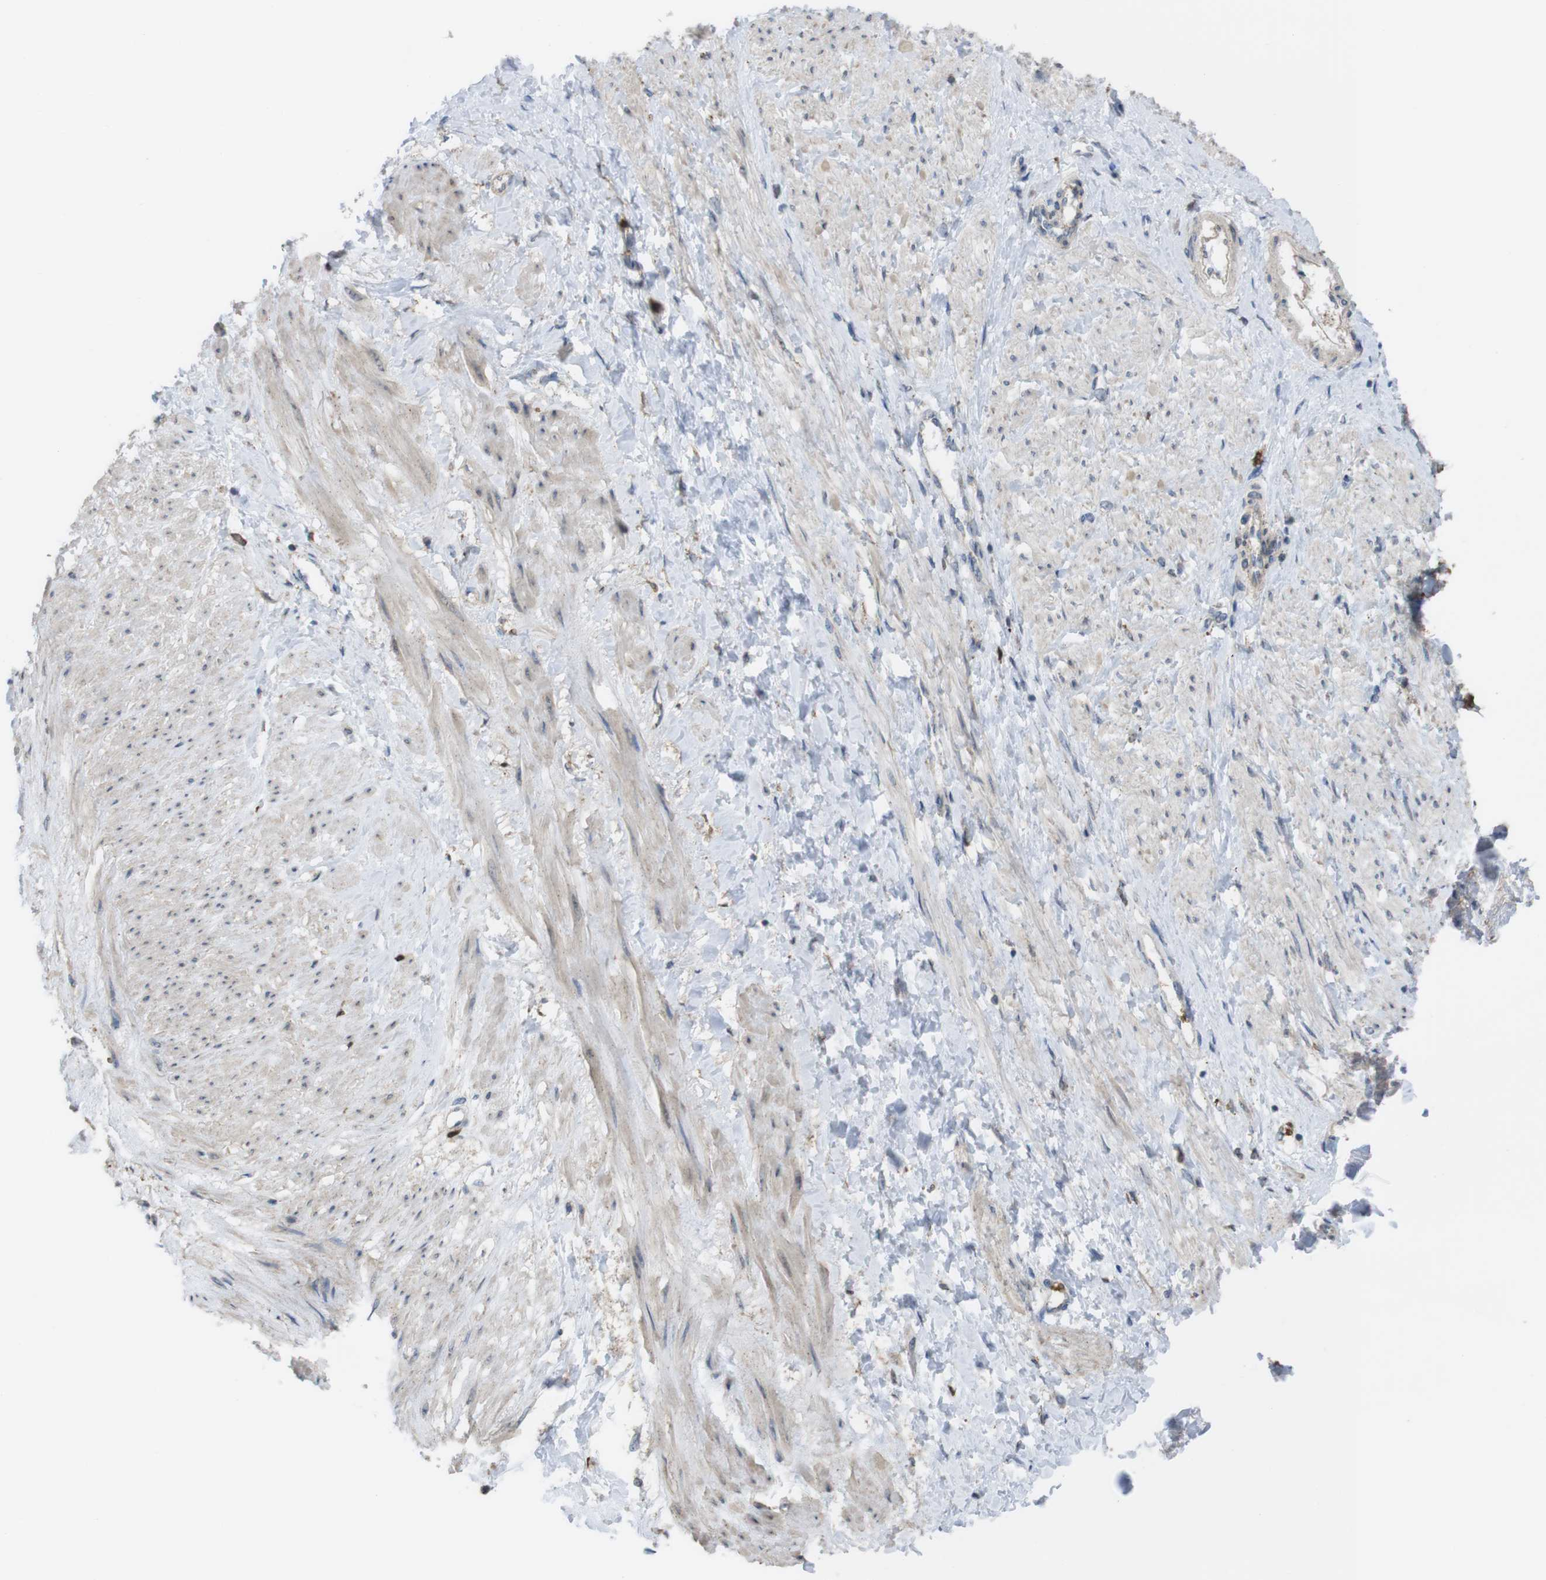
{"staining": {"intensity": "weak", "quantity": "<25%", "location": "cytoplasmic/membranous"}, "tissue": "smooth muscle", "cell_type": "Smooth muscle cells", "image_type": "normal", "snomed": [{"axis": "morphology", "description": "Normal tissue, NOS"}, {"axis": "topography", "description": "Smooth muscle"}, {"axis": "topography", "description": "Uterus"}], "caption": "Immunohistochemistry micrograph of unremarkable smooth muscle stained for a protein (brown), which demonstrates no positivity in smooth muscle cells.", "gene": "PRKCD", "patient": {"sex": "female", "age": 39}}